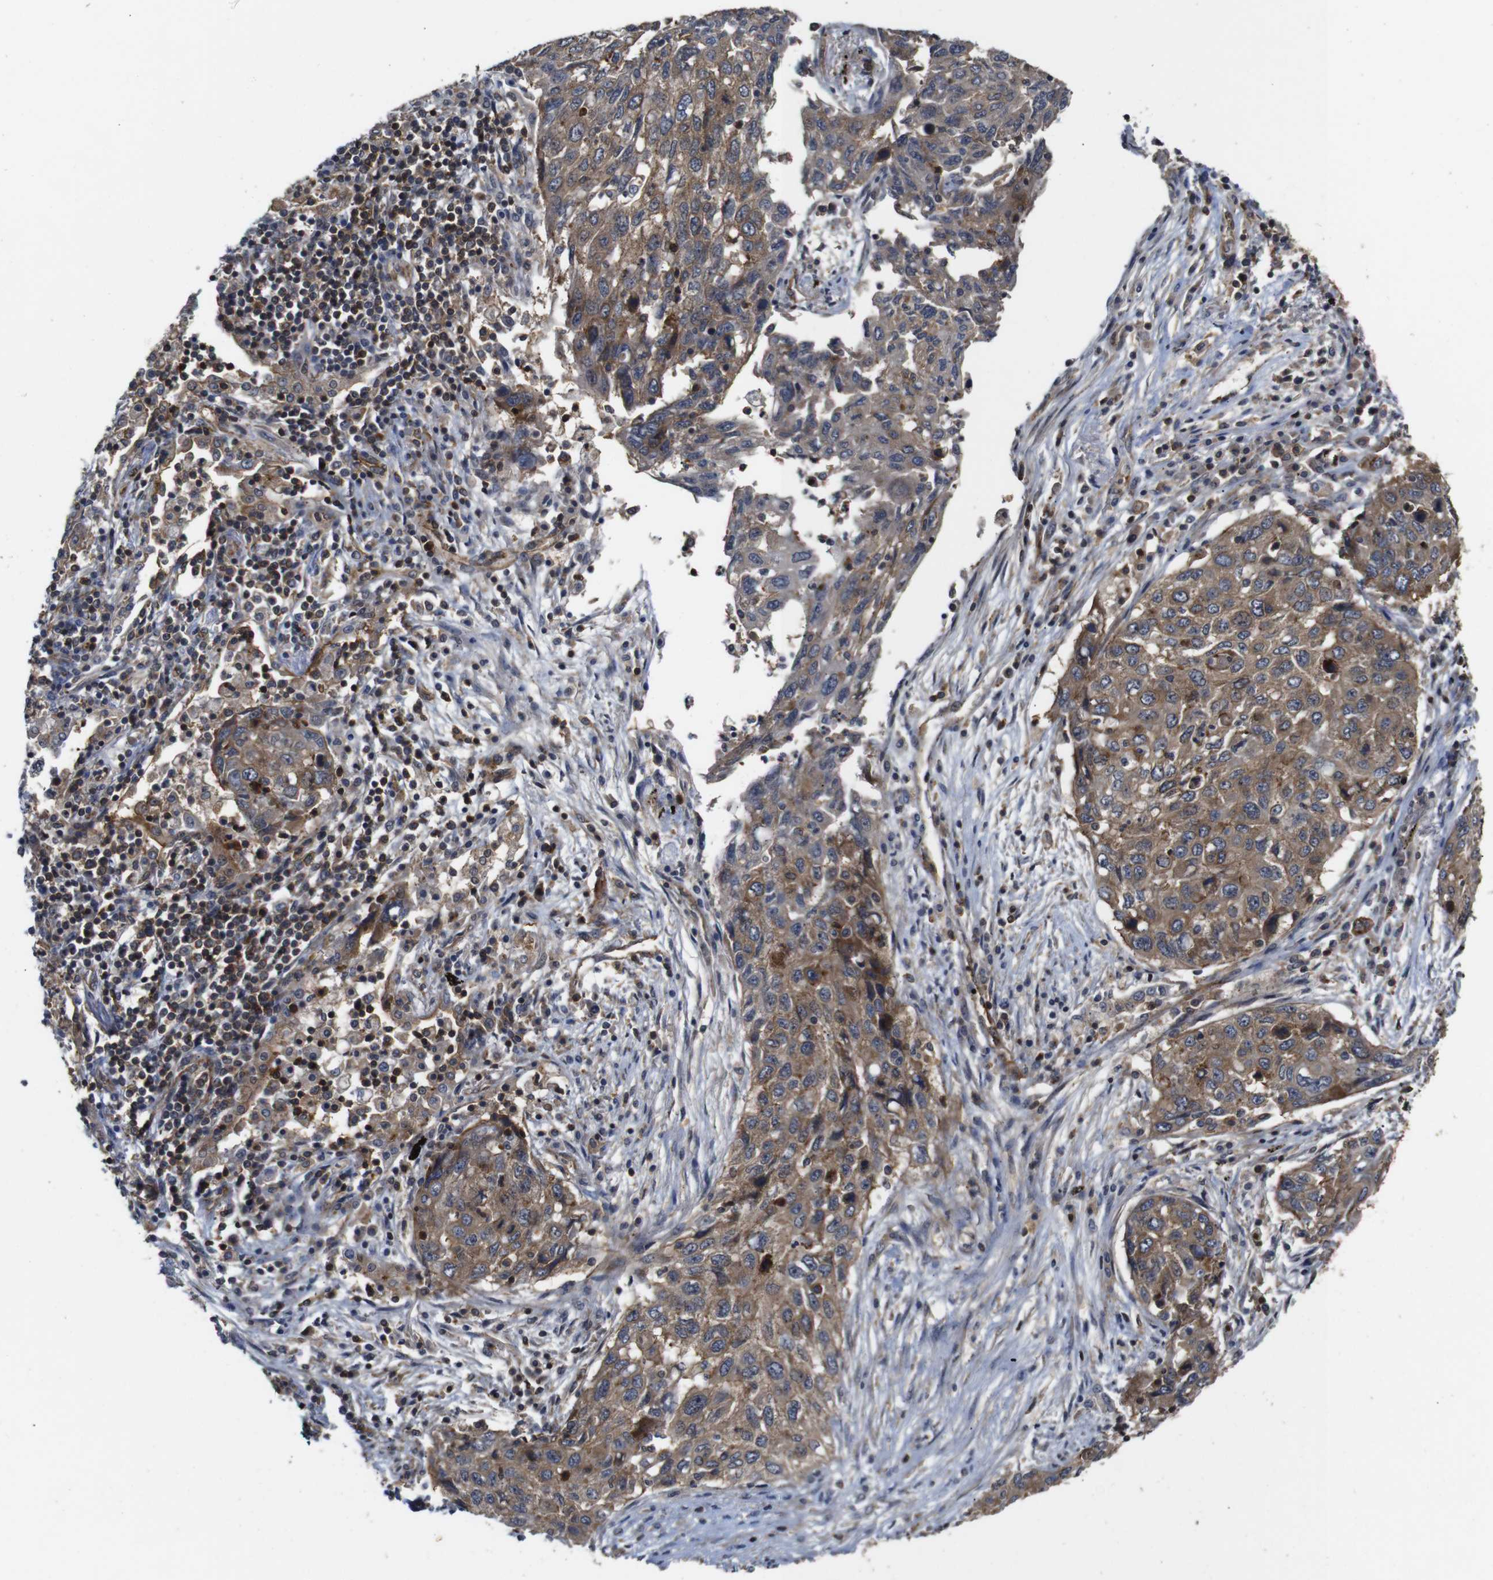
{"staining": {"intensity": "moderate", "quantity": ">75%", "location": "cytoplasmic/membranous"}, "tissue": "lung cancer", "cell_type": "Tumor cells", "image_type": "cancer", "snomed": [{"axis": "morphology", "description": "Squamous cell carcinoma, NOS"}, {"axis": "topography", "description": "Lung"}], "caption": "The micrograph reveals staining of lung cancer (squamous cell carcinoma), revealing moderate cytoplasmic/membranous protein expression (brown color) within tumor cells.", "gene": "NANOS1", "patient": {"sex": "female", "age": 63}}